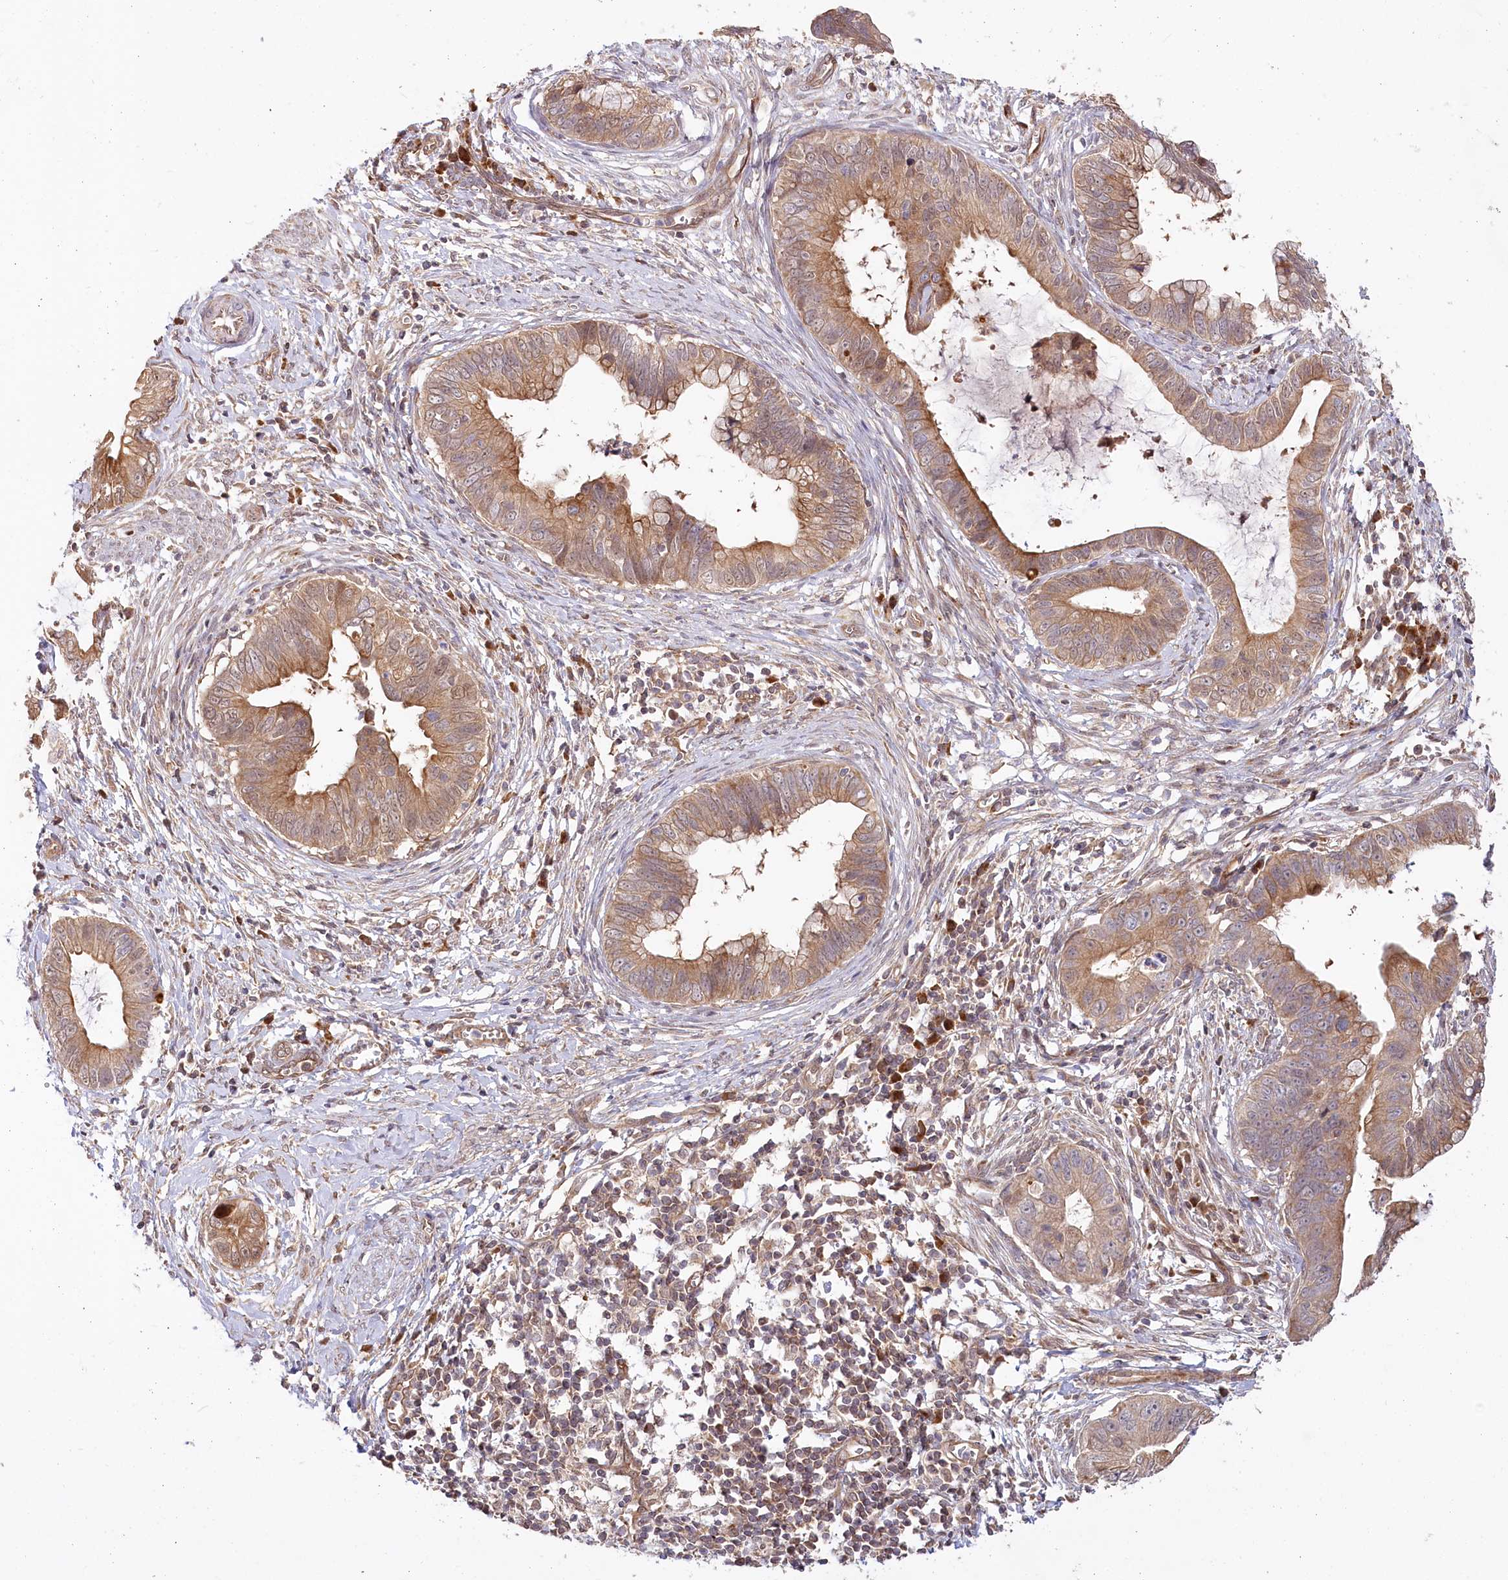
{"staining": {"intensity": "moderate", "quantity": ">75%", "location": "cytoplasmic/membranous"}, "tissue": "cervical cancer", "cell_type": "Tumor cells", "image_type": "cancer", "snomed": [{"axis": "morphology", "description": "Adenocarcinoma, NOS"}, {"axis": "topography", "description": "Cervix"}], "caption": "Cervical cancer (adenocarcinoma) stained with a brown dye exhibits moderate cytoplasmic/membranous positive staining in approximately >75% of tumor cells.", "gene": "CEP70", "patient": {"sex": "female", "age": 44}}